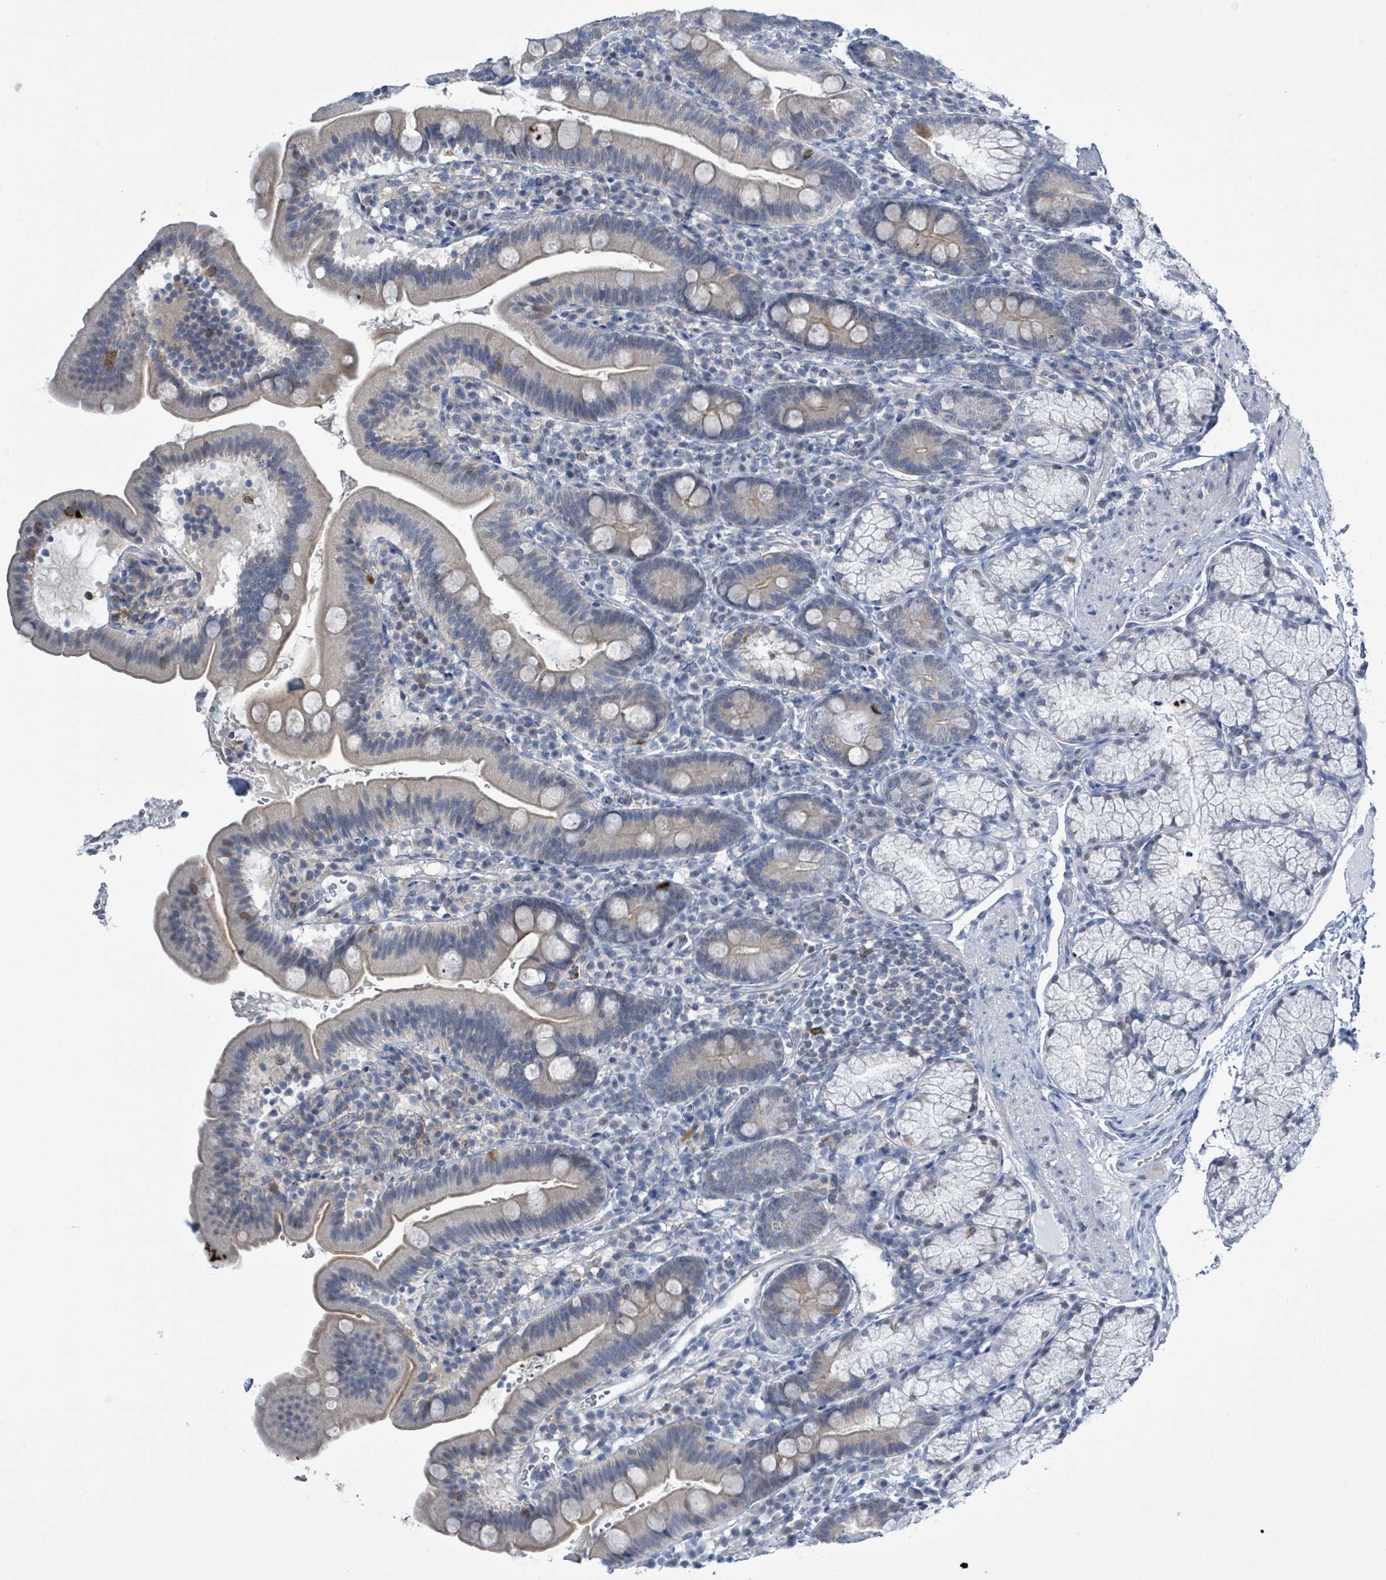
{"staining": {"intensity": "weak", "quantity": "<25%", "location": "cytoplasmic/membranous"}, "tissue": "duodenum", "cell_type": "Glandular cells", "image_type": "normal", "snomed": [{"axis": "morphology", "description": "Normal tissue, NOS"}, {"axis": "topography", "description": "Duodenum"}], "caption": "Immunohistochemistry histopathology image of benign duodenum: duodenum stained with DAB (3,3'-diaminobenzidine) demonstrates no significant protein expression in glandular cells.", "gene": "DGKZ", "patient": {"sex": "female", "age": 67}}